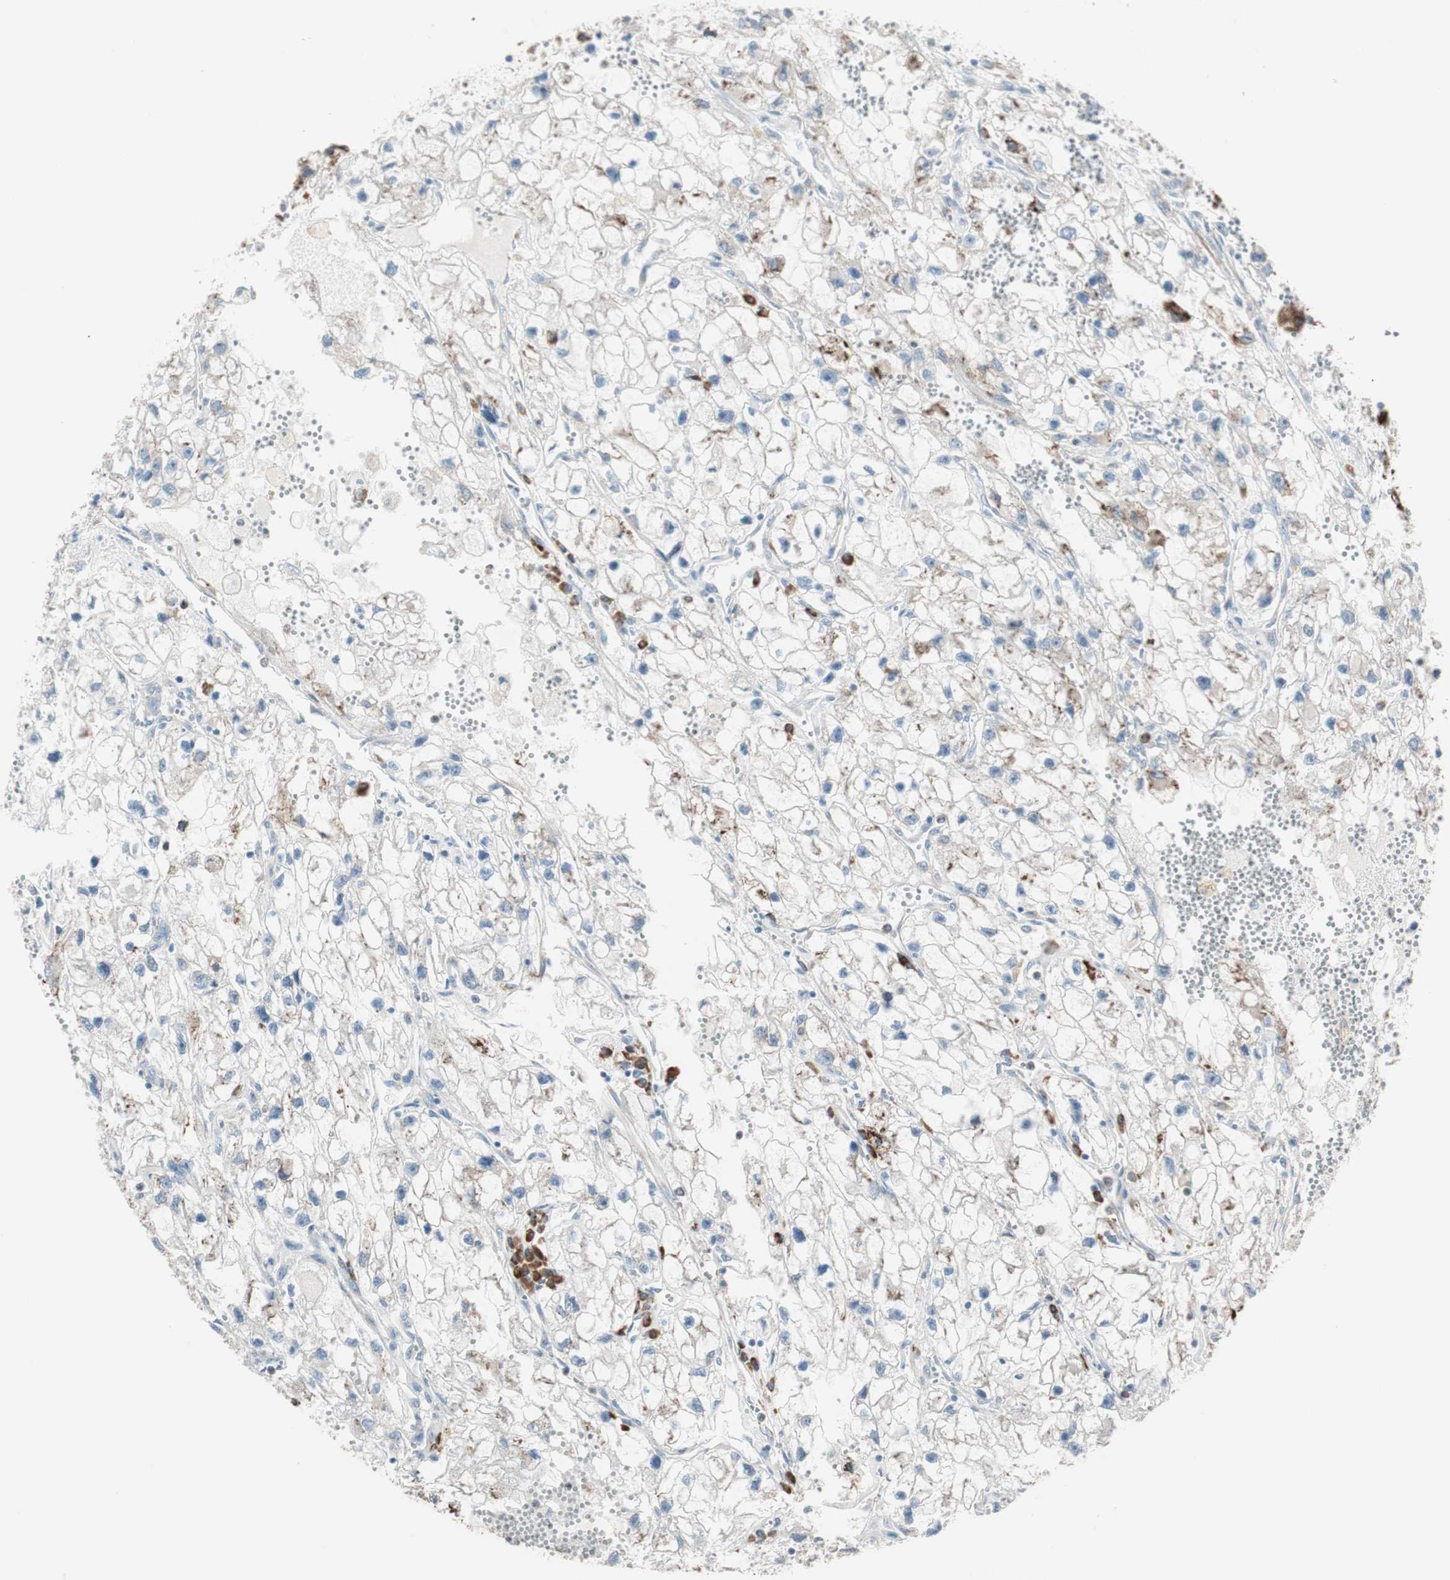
{"staining": {"intensity": "weak", "quantity": "<25%", "location": "cytoplasmic/membranous"}, "tissue": "renal cancer", "cell_type": "Tumor cells", "image_type": "cancer", "snomed": [{"axis": "morphology", "description": "Adenocarcinoma, NOS"}, {"axis": "topography", "description": "Kidney"}], "caption": "Immunohistochemistry of adenocarcinoma (renal) demonstrates no expression in tumor cells.", "gene": "P4HTM", "patient": {"sex": "female", "age": 70}}